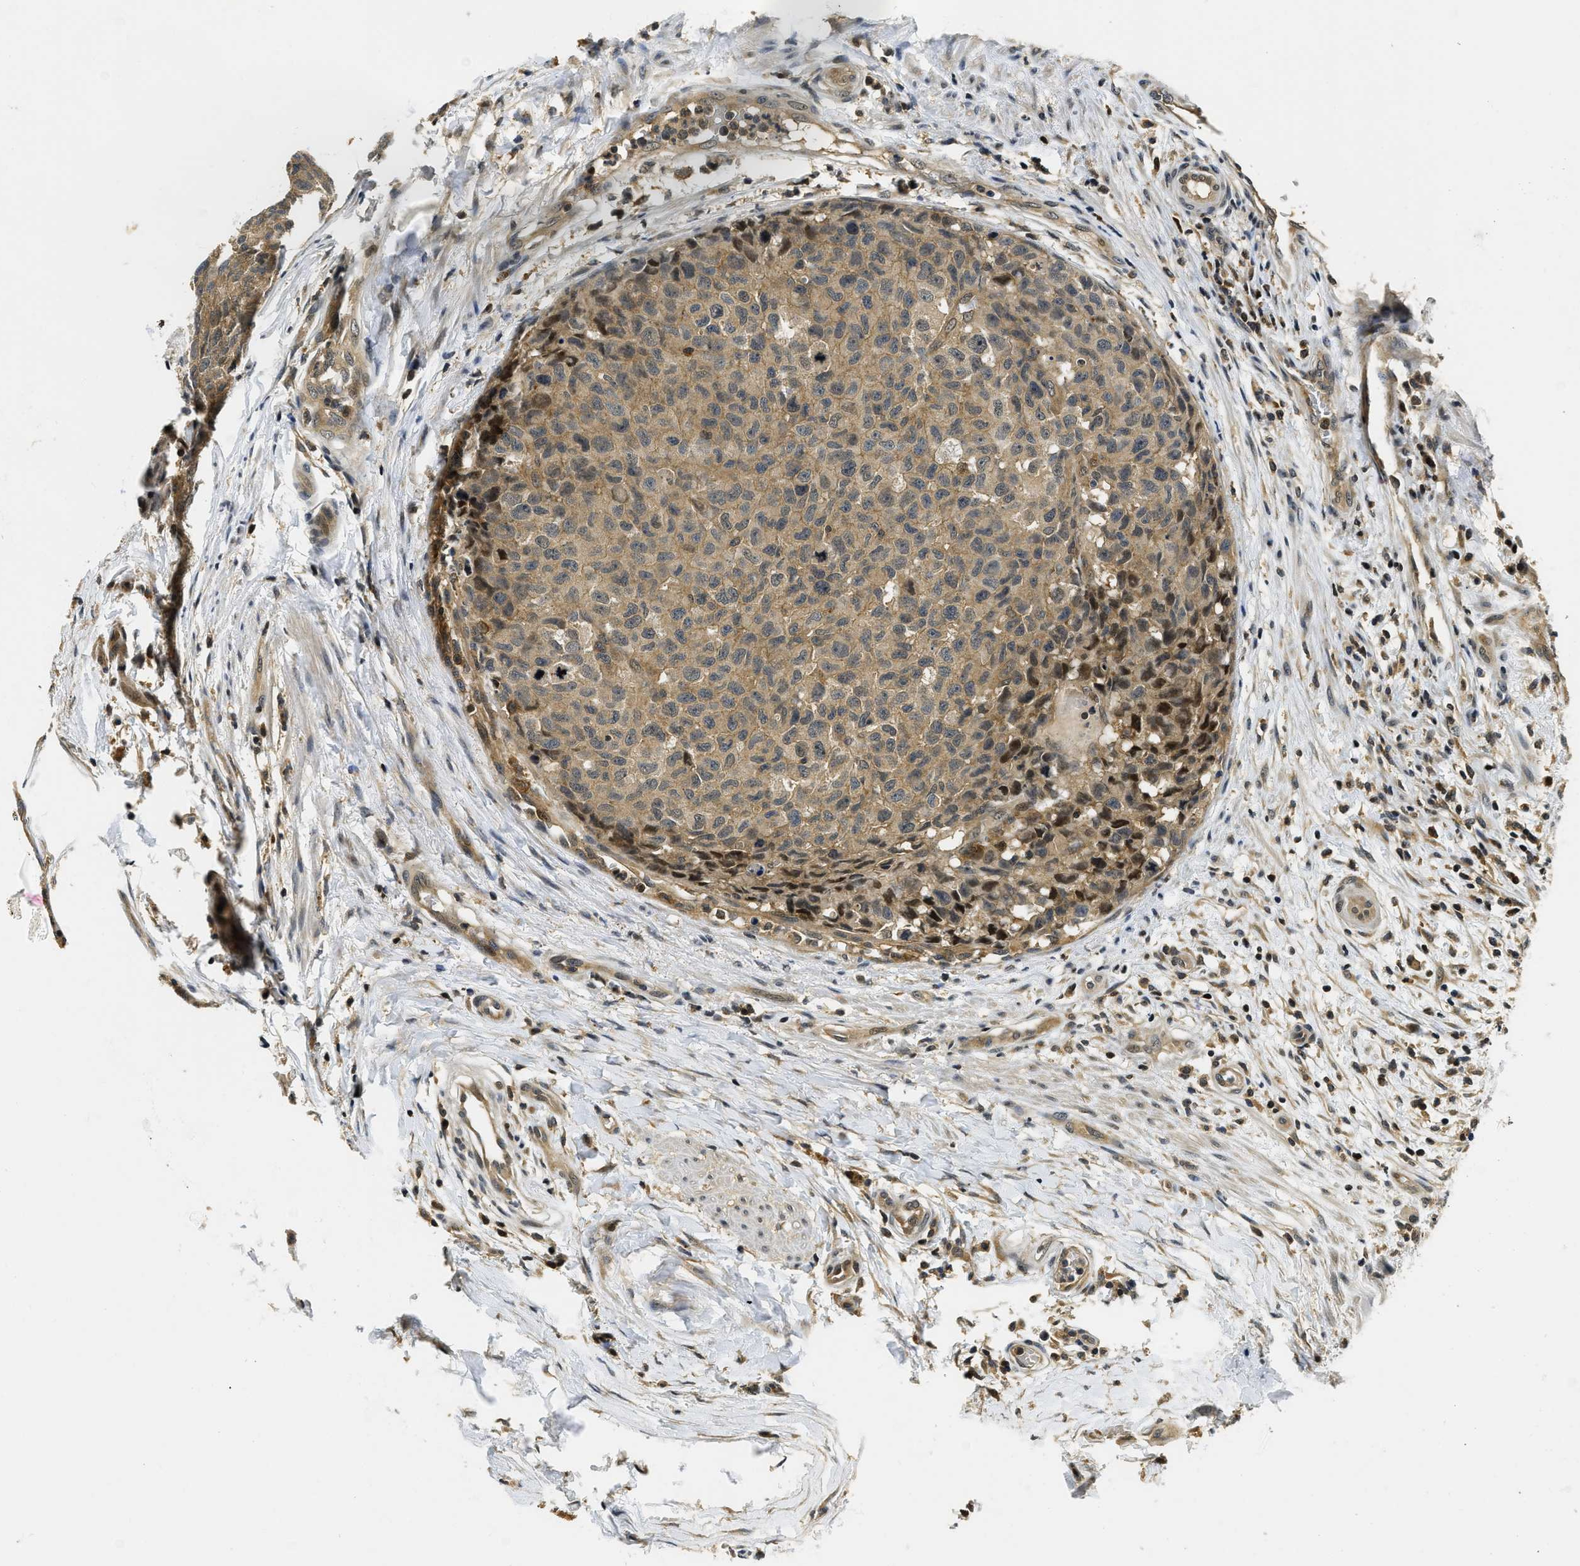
{"staining": {"intensity": "moderate", "quantity": ">75%", "location": "cytoplasmic/membranous,nuclear"}, "tissue": "testis cancer", "cell_type": "Tumor cells", "image_type": "cancer", "snomed": [{"axis": "morphology", "description": "Seminoma, NOS"}, {"axis": "topography", "description": "Testis"}], "caption": "Immunohistochemical staining of testis cancer reveals medium levels of moderate cytoplasmic/membranous and nuclear protein expression in about >75% of tumor cells. Using DAB (brown) and hematoxylin (blue) stains, captured at high magnification using brightfield microscopy.", "gene": "ADSL", "patient": {"sex": "male", "age": 59}}